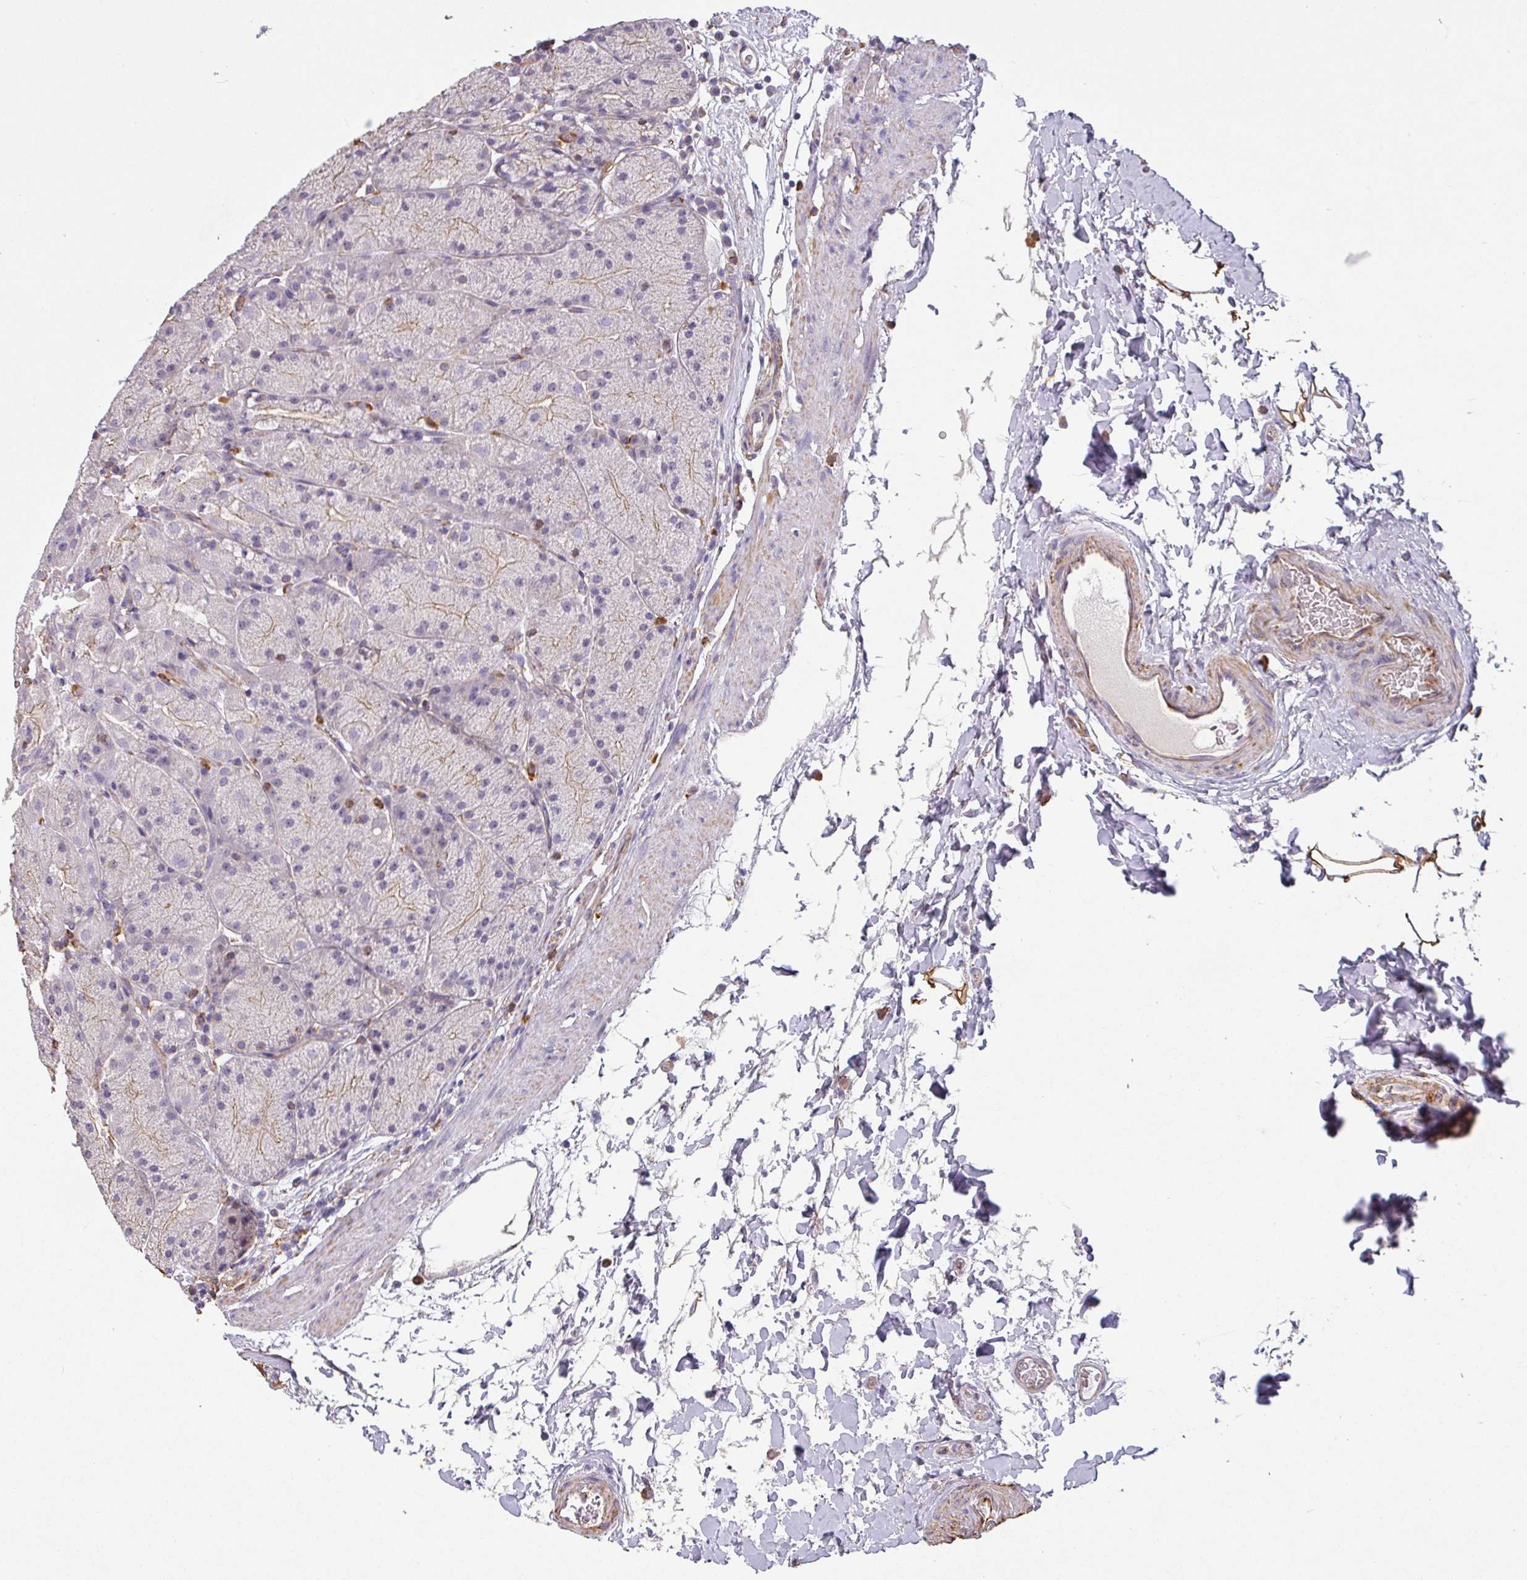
{"staining": {"intensity": "weak", "quantity": "<25%", "location": "cytoplasmic/membranous"}, "tissue": "stomach", "cell_type": "Glandular cells", "image_type": "normal", "snomed": [{"axis": "morphology", "description": "Normal tissue, NOS"}, {"axis": "topography", "description": "Stomach, upper"}, {"axis": "topography", "description": "Stomach, lower"}], "caption": "IHC of unremarkable human stomach shows no positivity in glandular cells. (Stains: DAB (3,3'-diaminobenzidine) immunohistochemistry (IHC) with hematoxylin counter stain, Microscopy: brightfield microscopy at high magnification).", "gene": "ZNF280C", "patient": {"sex": "male", "age": 67}}